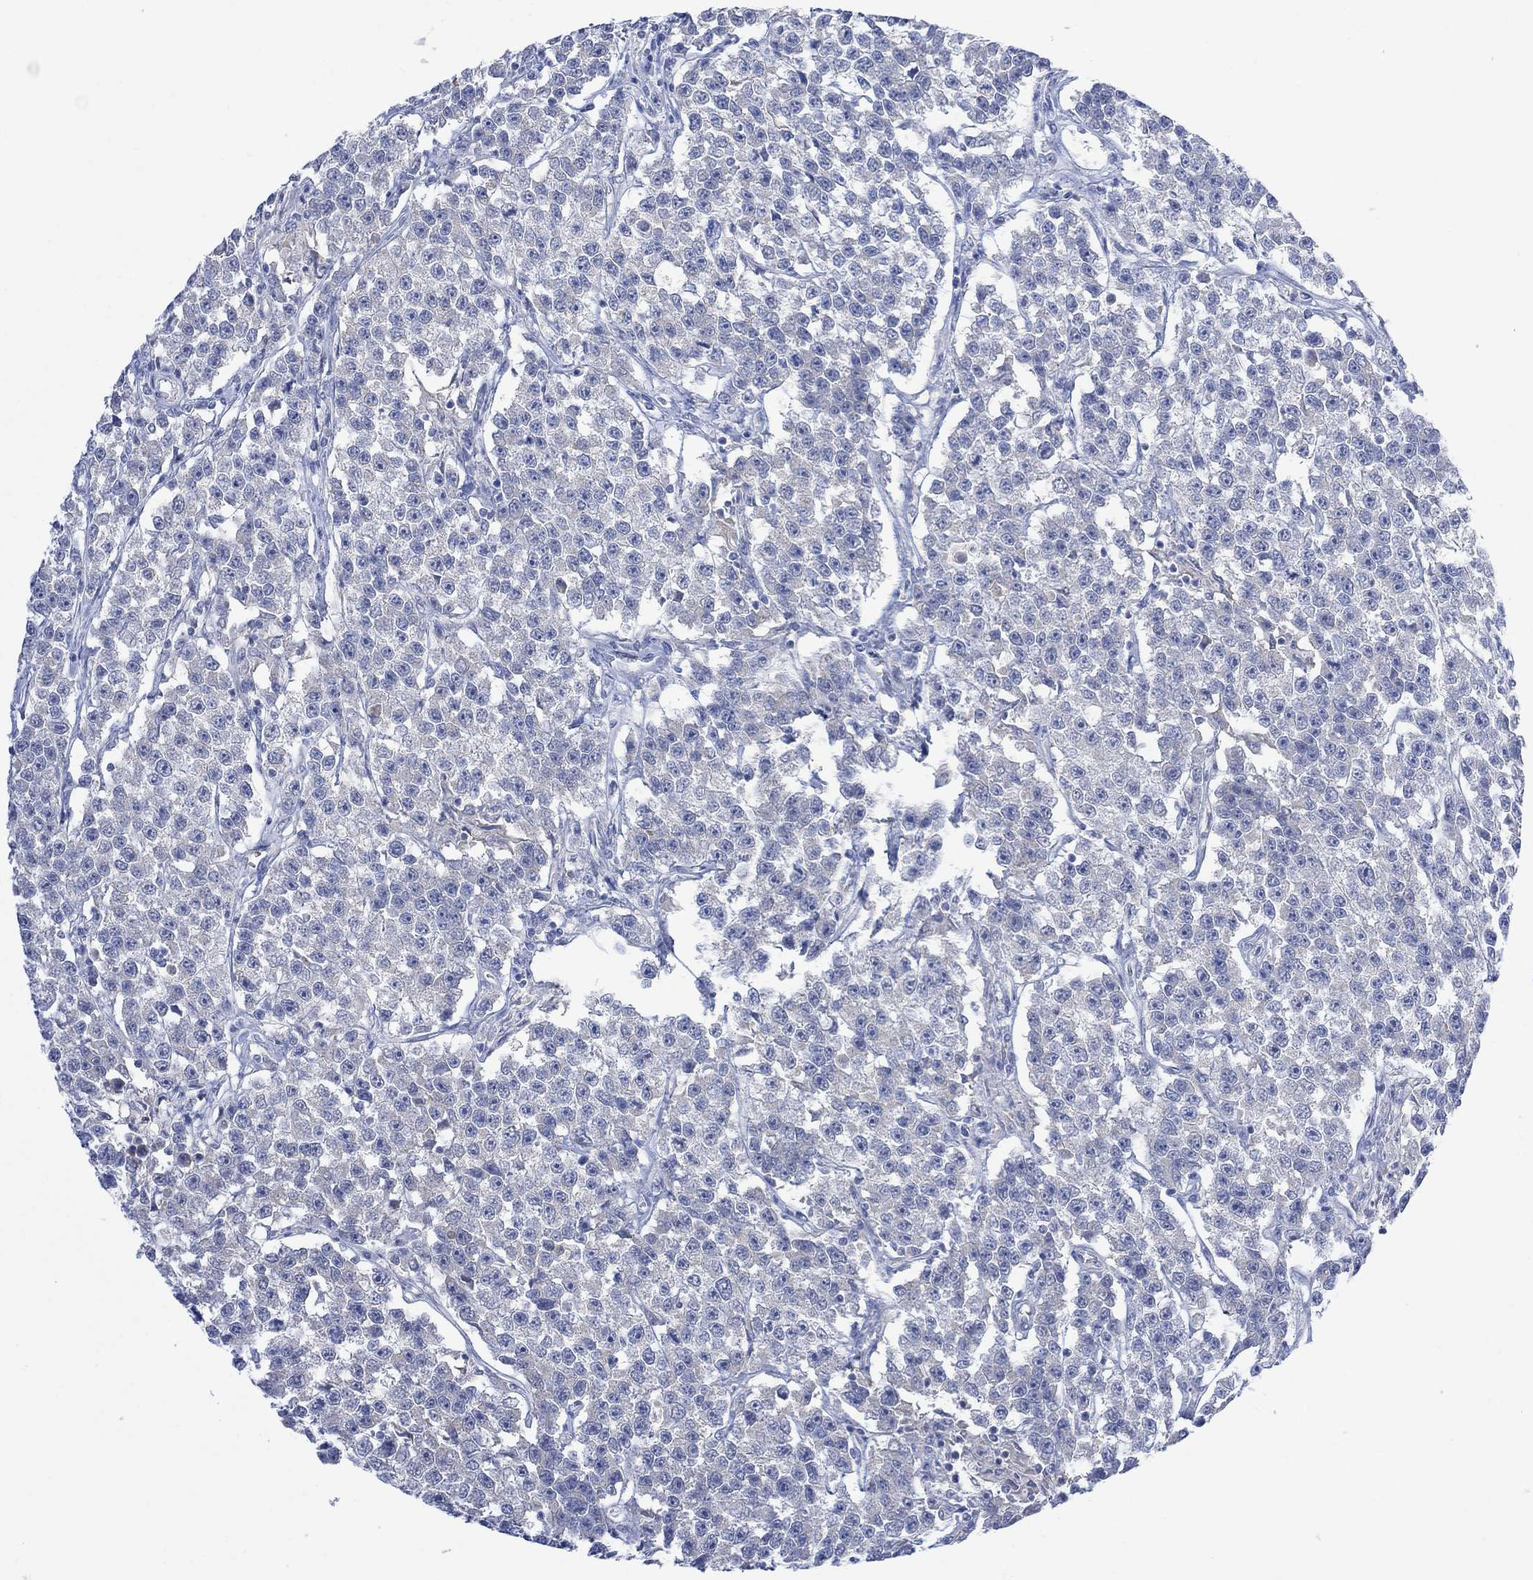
{"staining": {"intensity": "negative", "quantity": "none", "location": "none"}, "tissue": "testis cancer", "cell_type": "Tumor cells", "image_type": "cancer", "snomed": [{"axis": "morphology", "description": "Seminoma, NOS"}, {"axis": "topography", "description": "Testis"}], "caption": "Seminoma (testis) stained for a protein using IHC shows no staining tumor cells.", "gene": "FBP2", "patient": {"sex": "male", "age": 59}}